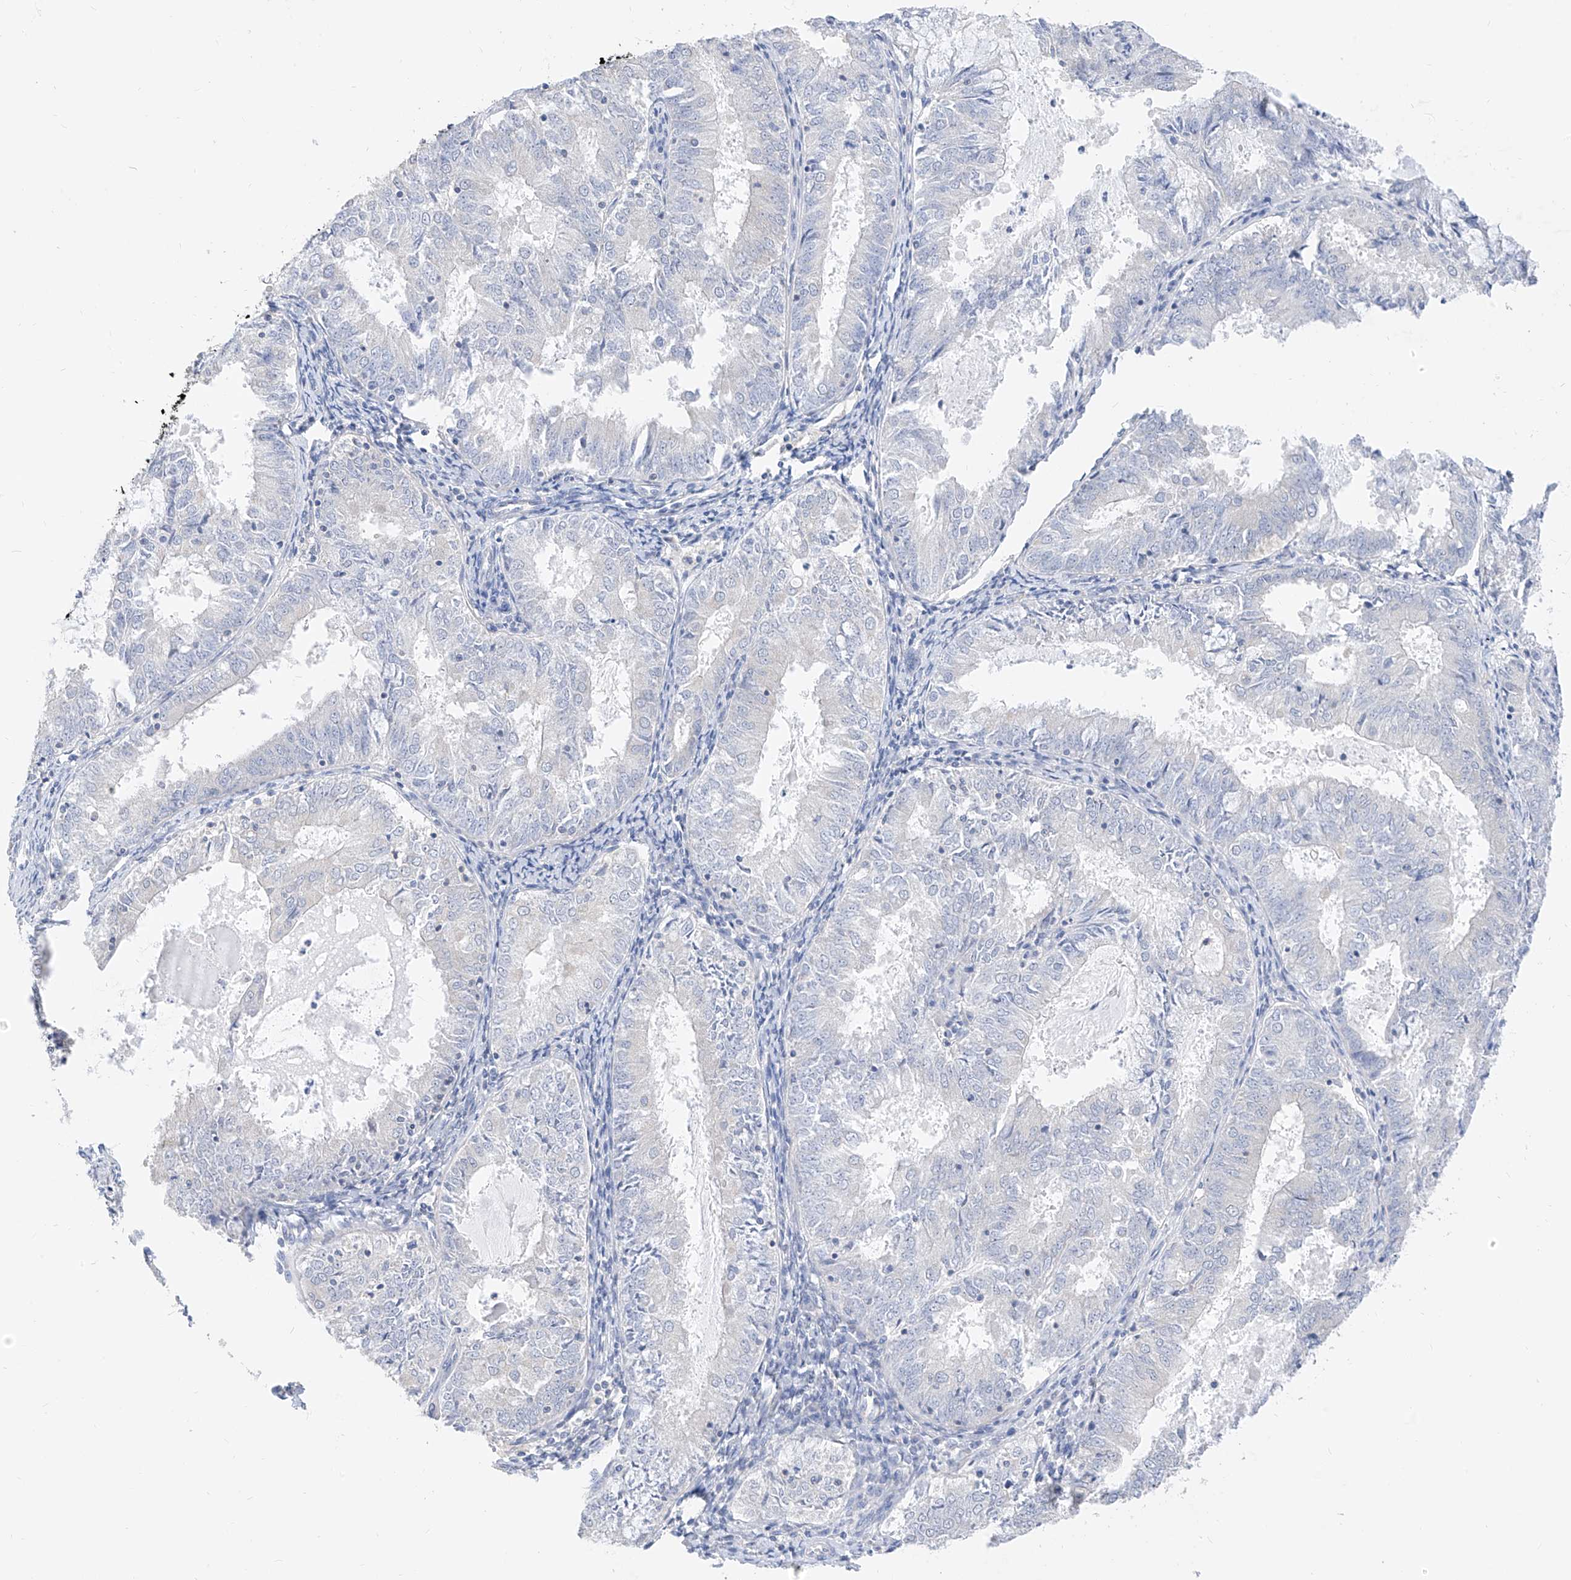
{"staining": {"intensity": "negative", "quantity": "none", "location": "none"}, "tissue": "endometrial cancer", "cell_type": "Tumor cells", "image_type": "cancer", "snomed": [{"axis": "morphology", "description": "Adenocarcinoma, NOS"}, {"axis": "topography", "description": "Endometrium"}], "caption": "High power microscopy micrograph of an immunohistochemistry (IHC) image of endometrial cancer, revealing no significant staining in tumor cells. (DAB (3,3'-diaminobenzidine) IHC, high magnification).", "gene": "ZZEF1", "patient": {"sex": "female", "age": 57}}